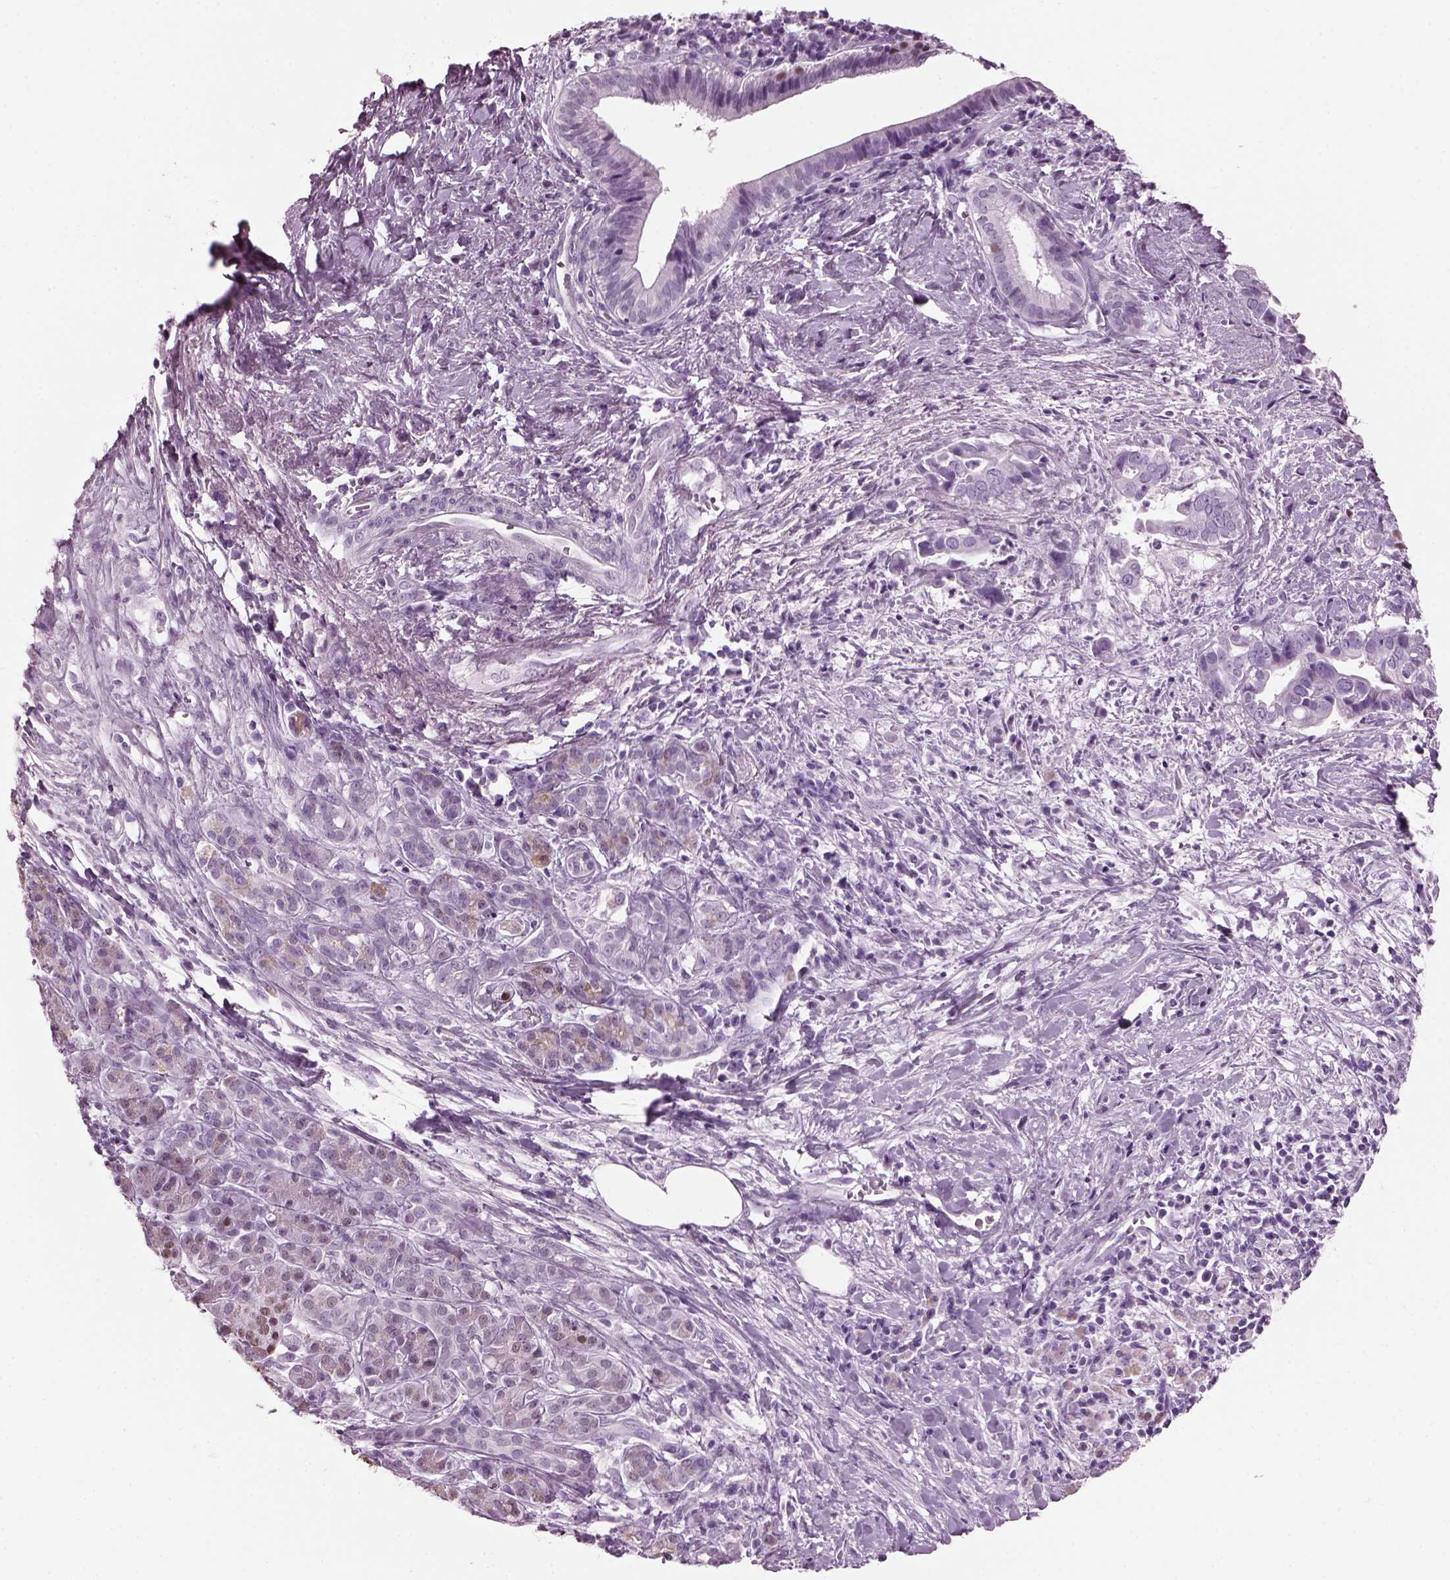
{"staining": {"intensity": "negative", "quantity": "none", "location": "none"}, "tissue": "pancreatic cancer", "cell_type": "Tumor cells", "image_type": "cancer", "snomed": [{"axis": "morphology", "description": "Adenocarcinoma, NOS"}, {"axis": "topography", "description": "Pancreas"}], "caption": "An immunohistochemistry image of pancreatic cancer is shown. There is no staining in tumor cells of pancreatic cancer.", "gene": "KRTAP3-2", "patient": {"sex": "male", "age": 61}}